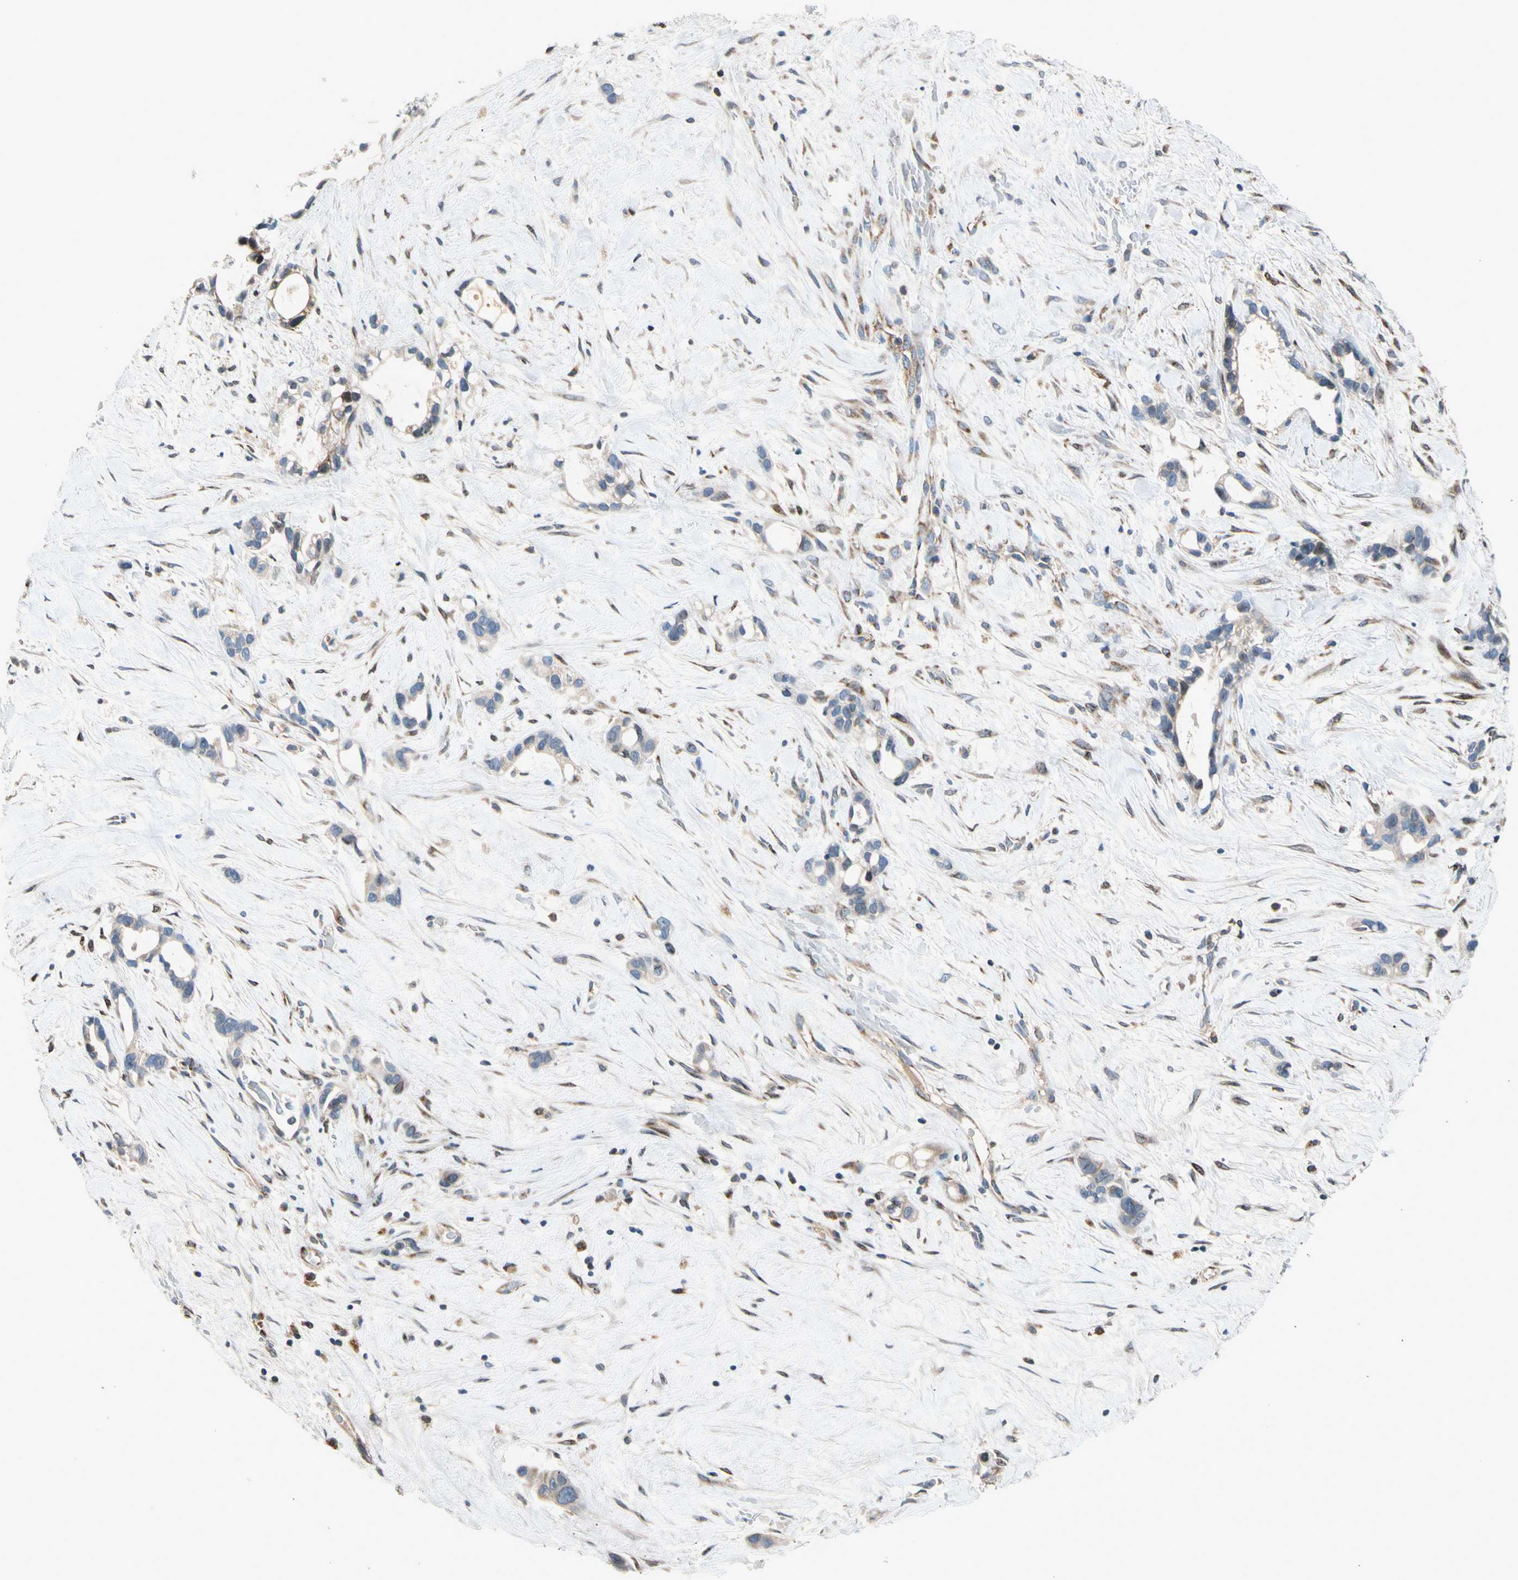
{"staining": {"intensity": "weak", "quantity": "25%-75%", "location": "cytoplasmic/membranous"}, "tissue": "liver cancer", "cell_type": "Tumor cells", "image_type": "cancer", "snomed": [{"axis": "morphology", "description": "Cholangiocarcinoma"}, {"axis": "topography", "description": "Liver"}], "caption": "Liver cancer stained for a protein (brown) displays weak cytoplasmic/membranous positive positivity in about 25%-75% of tumor cells.", "gene": "NPHP3", "patient": {"sex": "female", "age": 65}}